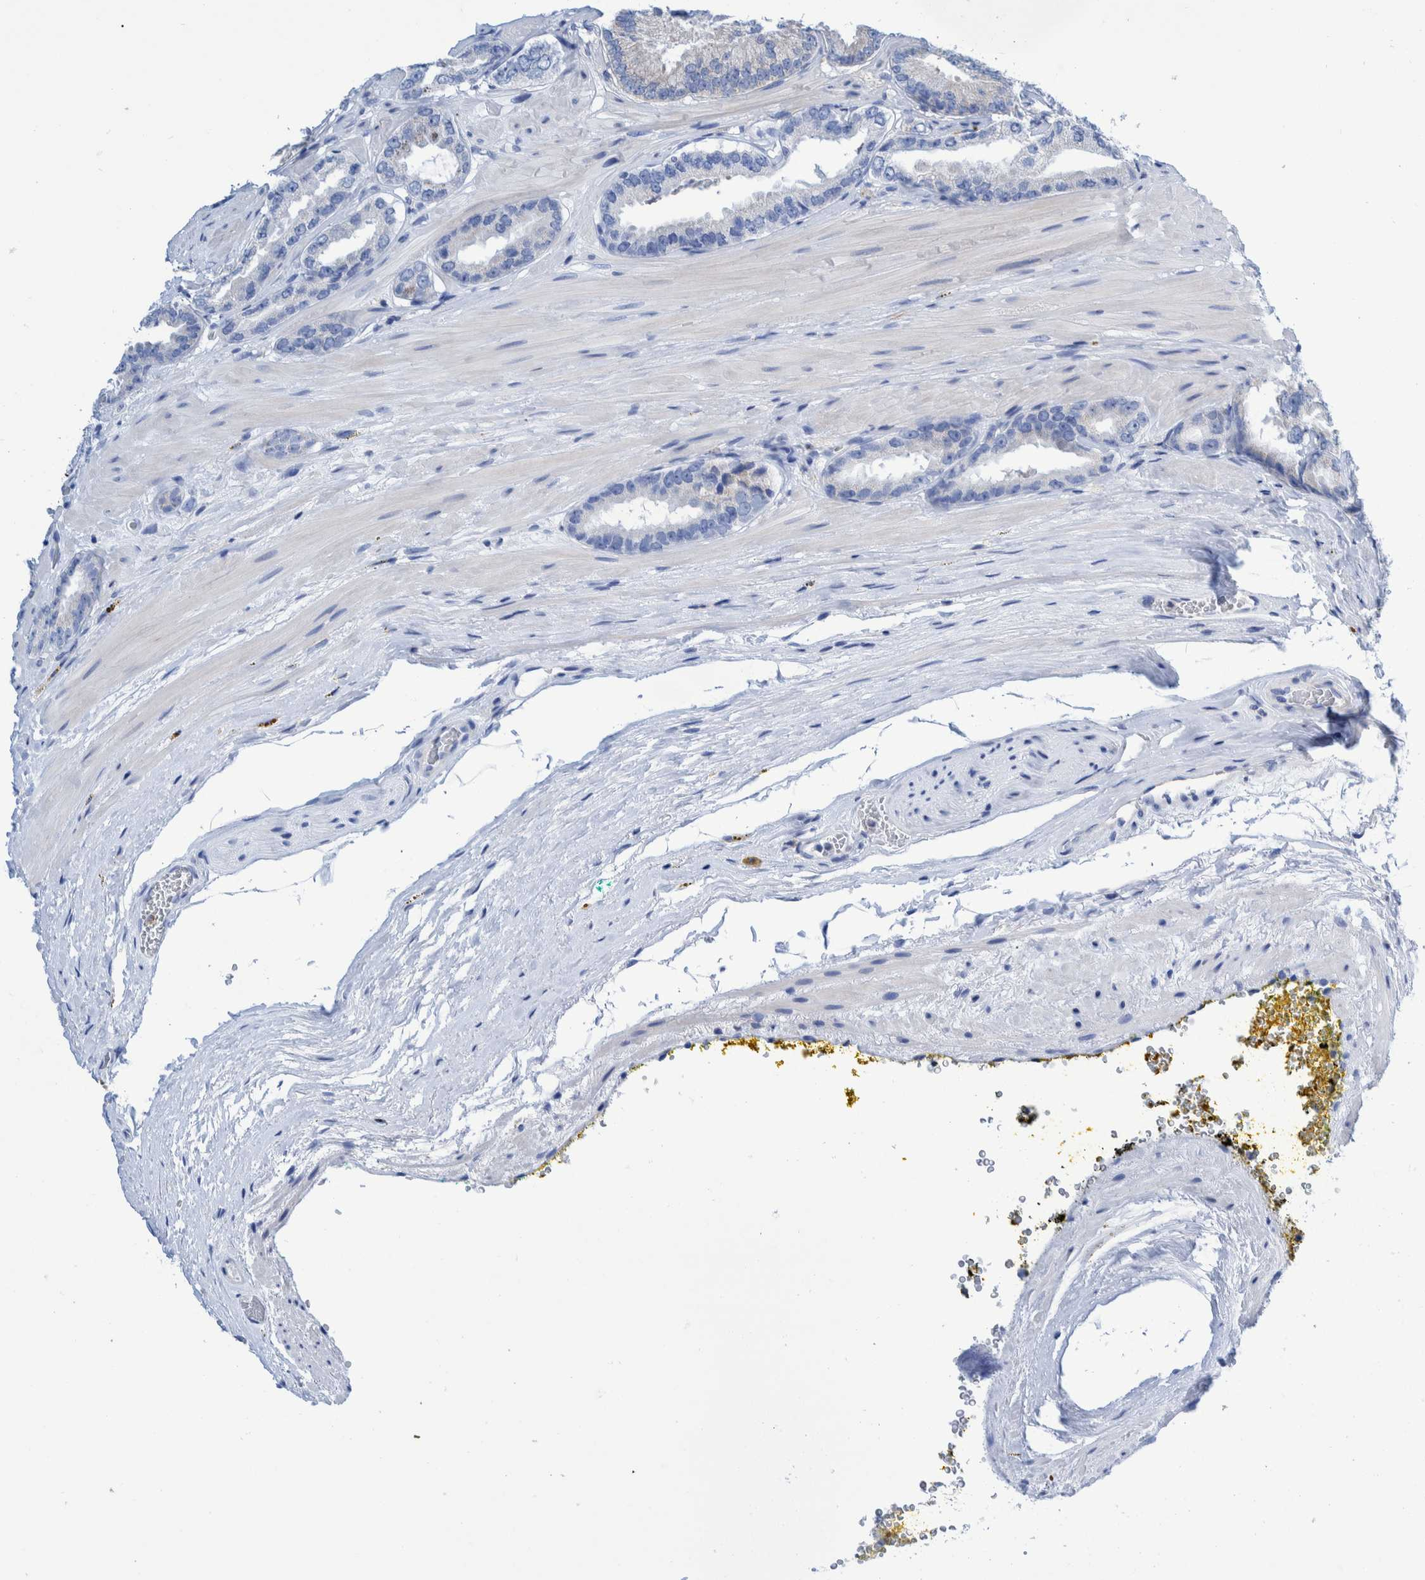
{"staining": {"intensity": "negative", "quantity": "none", "location": "none"}, "tissue": "prostate cancer", "cell_type": "Tumor cells", "image_type": "cancer", "snomed": [{"axis": "morphology", "description": "Adenocarcinoma, Low grade"}, {"axis": "topography", "description": "Prostate"}], "caption": "An immunohistochemistry (IHC) image of prostate cancer is shown. There is no staining in tumor cells of prostate cancer.", "gene": "KRT14", "patient": {"sex": "male", "age": 51}}